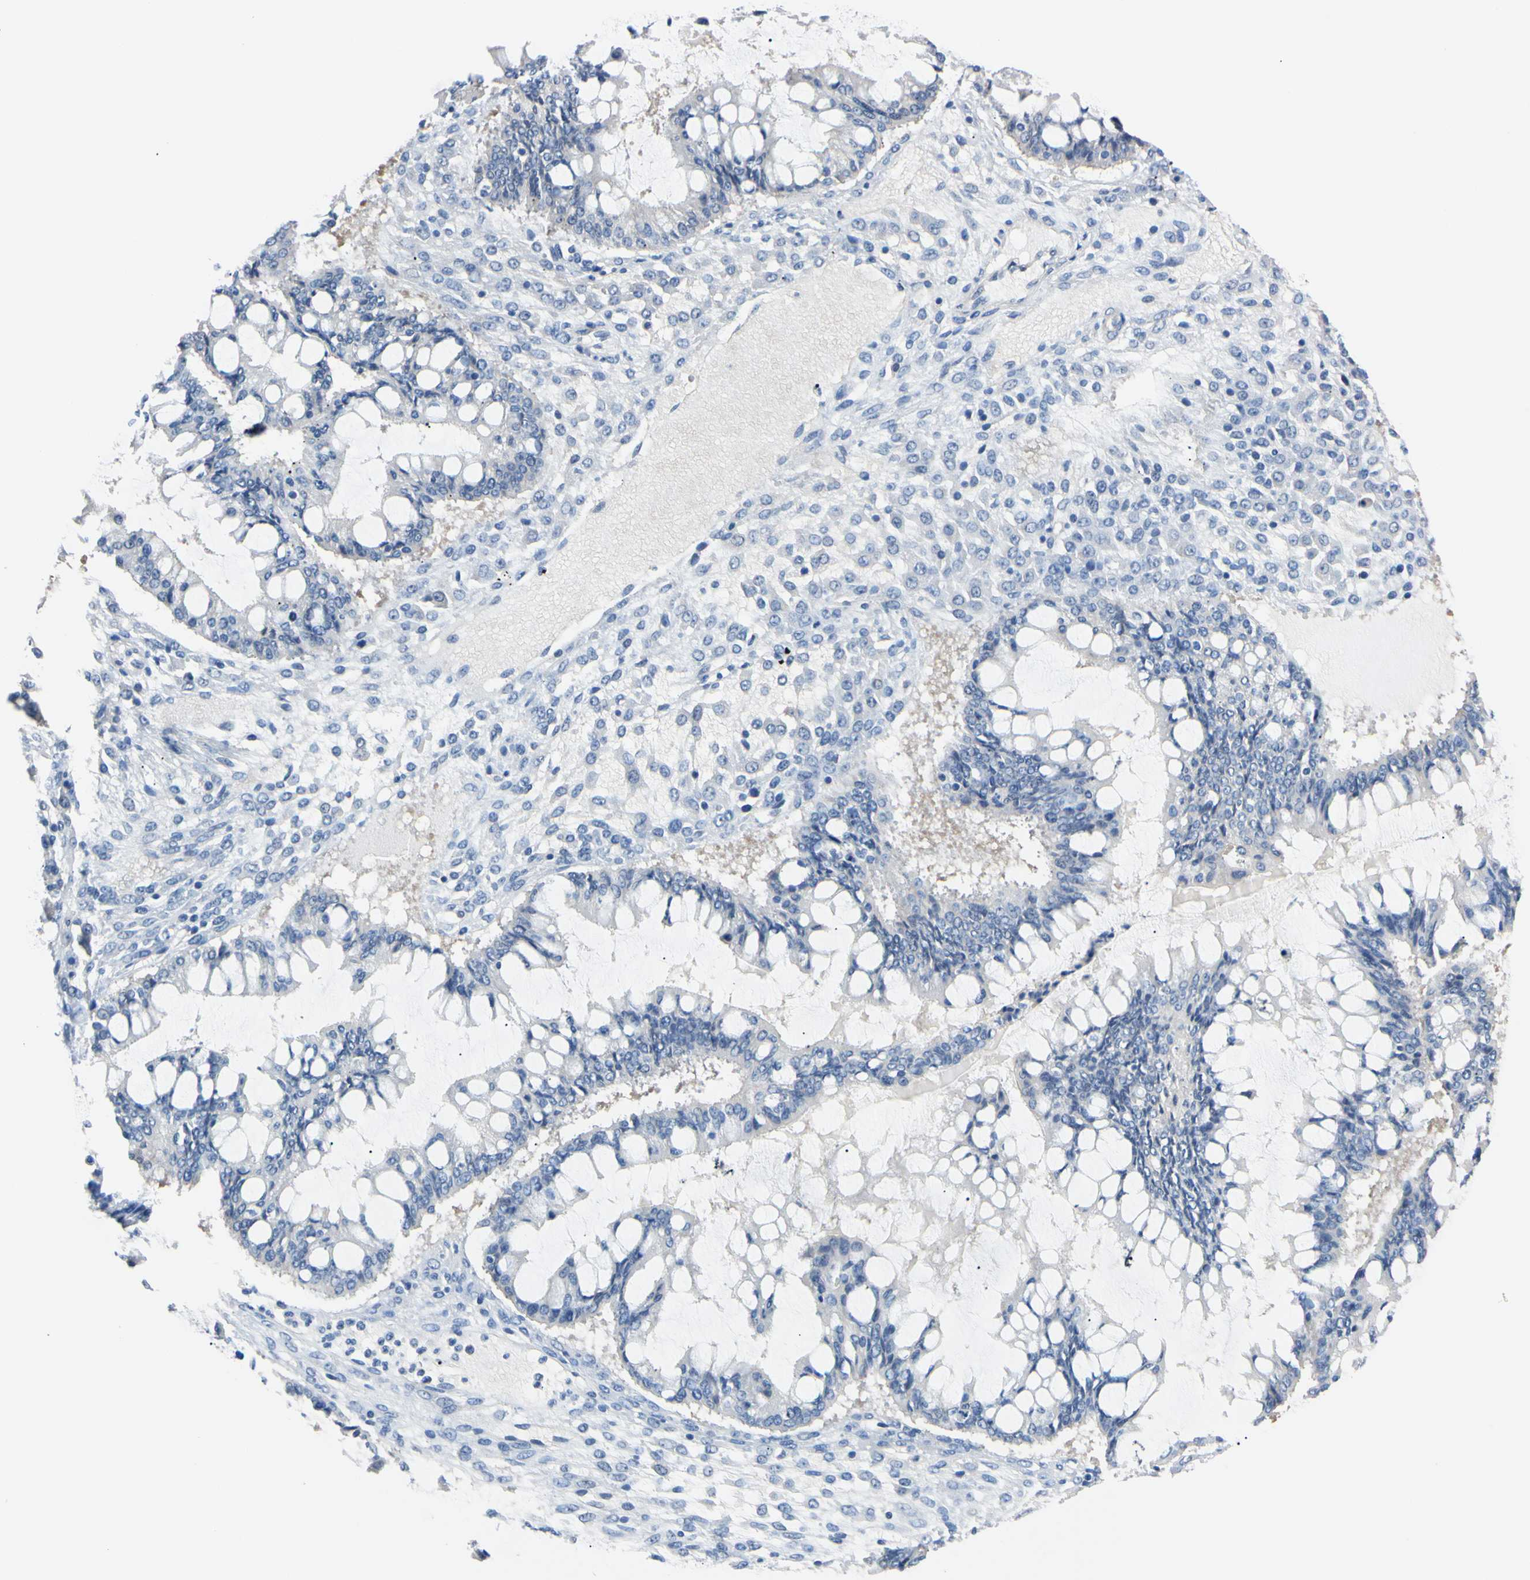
{"staining": {"intensity": "negative", "quantity": "none", "location": "none"}, "tissue": "ovarian cancer", "cell_type": "Tumor cells", "image_type": "cancer", "snomed": [{"axis": "morphology", "description": "Cystadenocarcinoma, mucinous, NOS"}, {"axis": "topography", "description": "Ovary"}], "caption": "Immunohistochemistry (IHC) micrograph of neoplastic tissue: human mucinous cystadenocarcinoma (ovarian) stained with DAB (3,3'-diaminobenzidine) shows no significant protein staining in tumor cells.", "gene": "RARS1", "patient": {"sex": "female", "age": 73}}